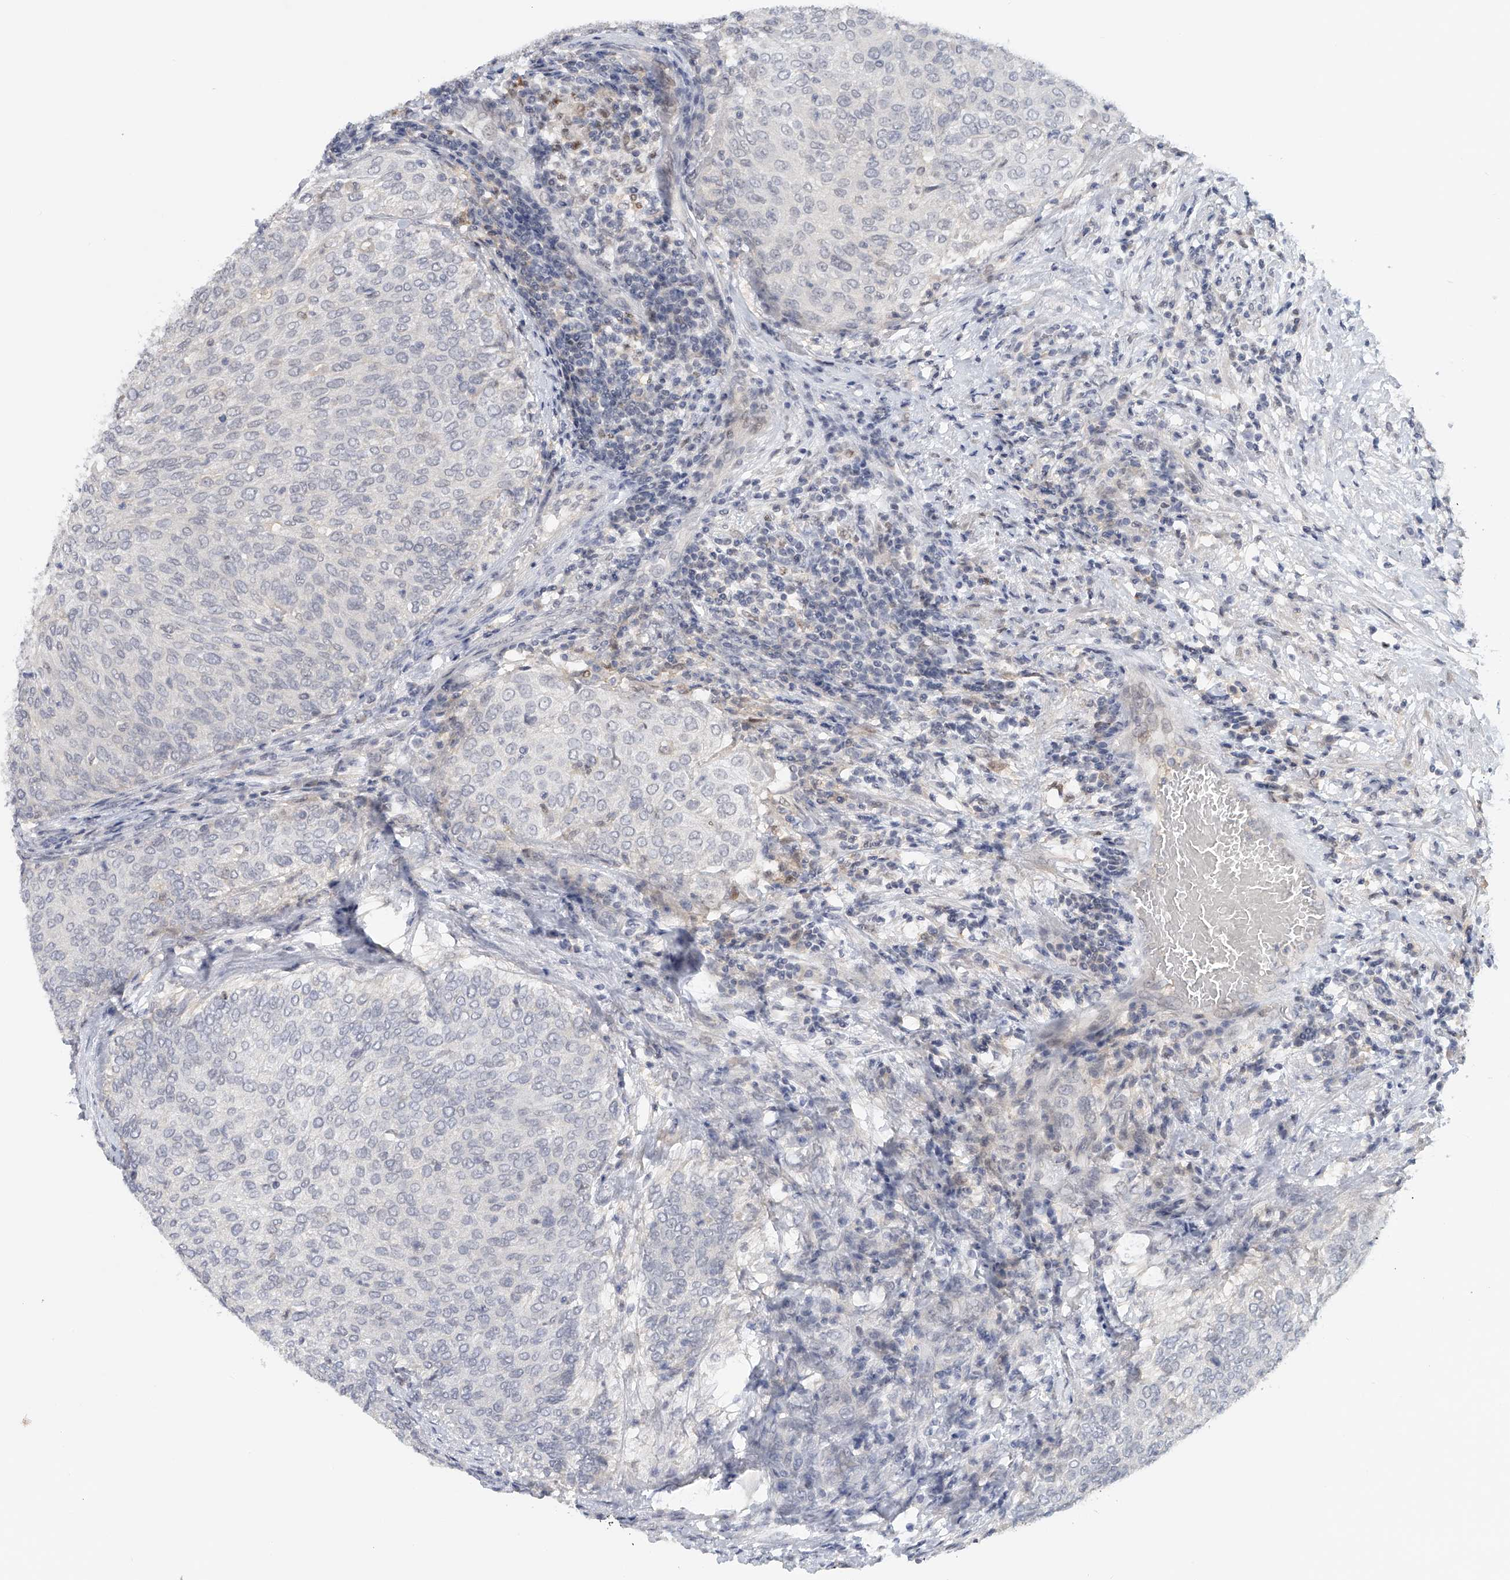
{"staining": {"intensity": "negative", "quantity": "none", "location": "none"}, "tissue": "urothelial cancer", "cell_type": "Tumor cells", "image_type": "cancer", "snomed": [{"axis": "morphology", "description": "Urothelial carcinoma, Low grade"}, {"axis": "topography", "description": "Urinary bladder"}], "caption": "Urothelial cancer stained for a protein using immunohistochemistry exhibits no positivity tumor cells.", "gene": "DDX43", "patient": {"sex": "female", "age": 79}}